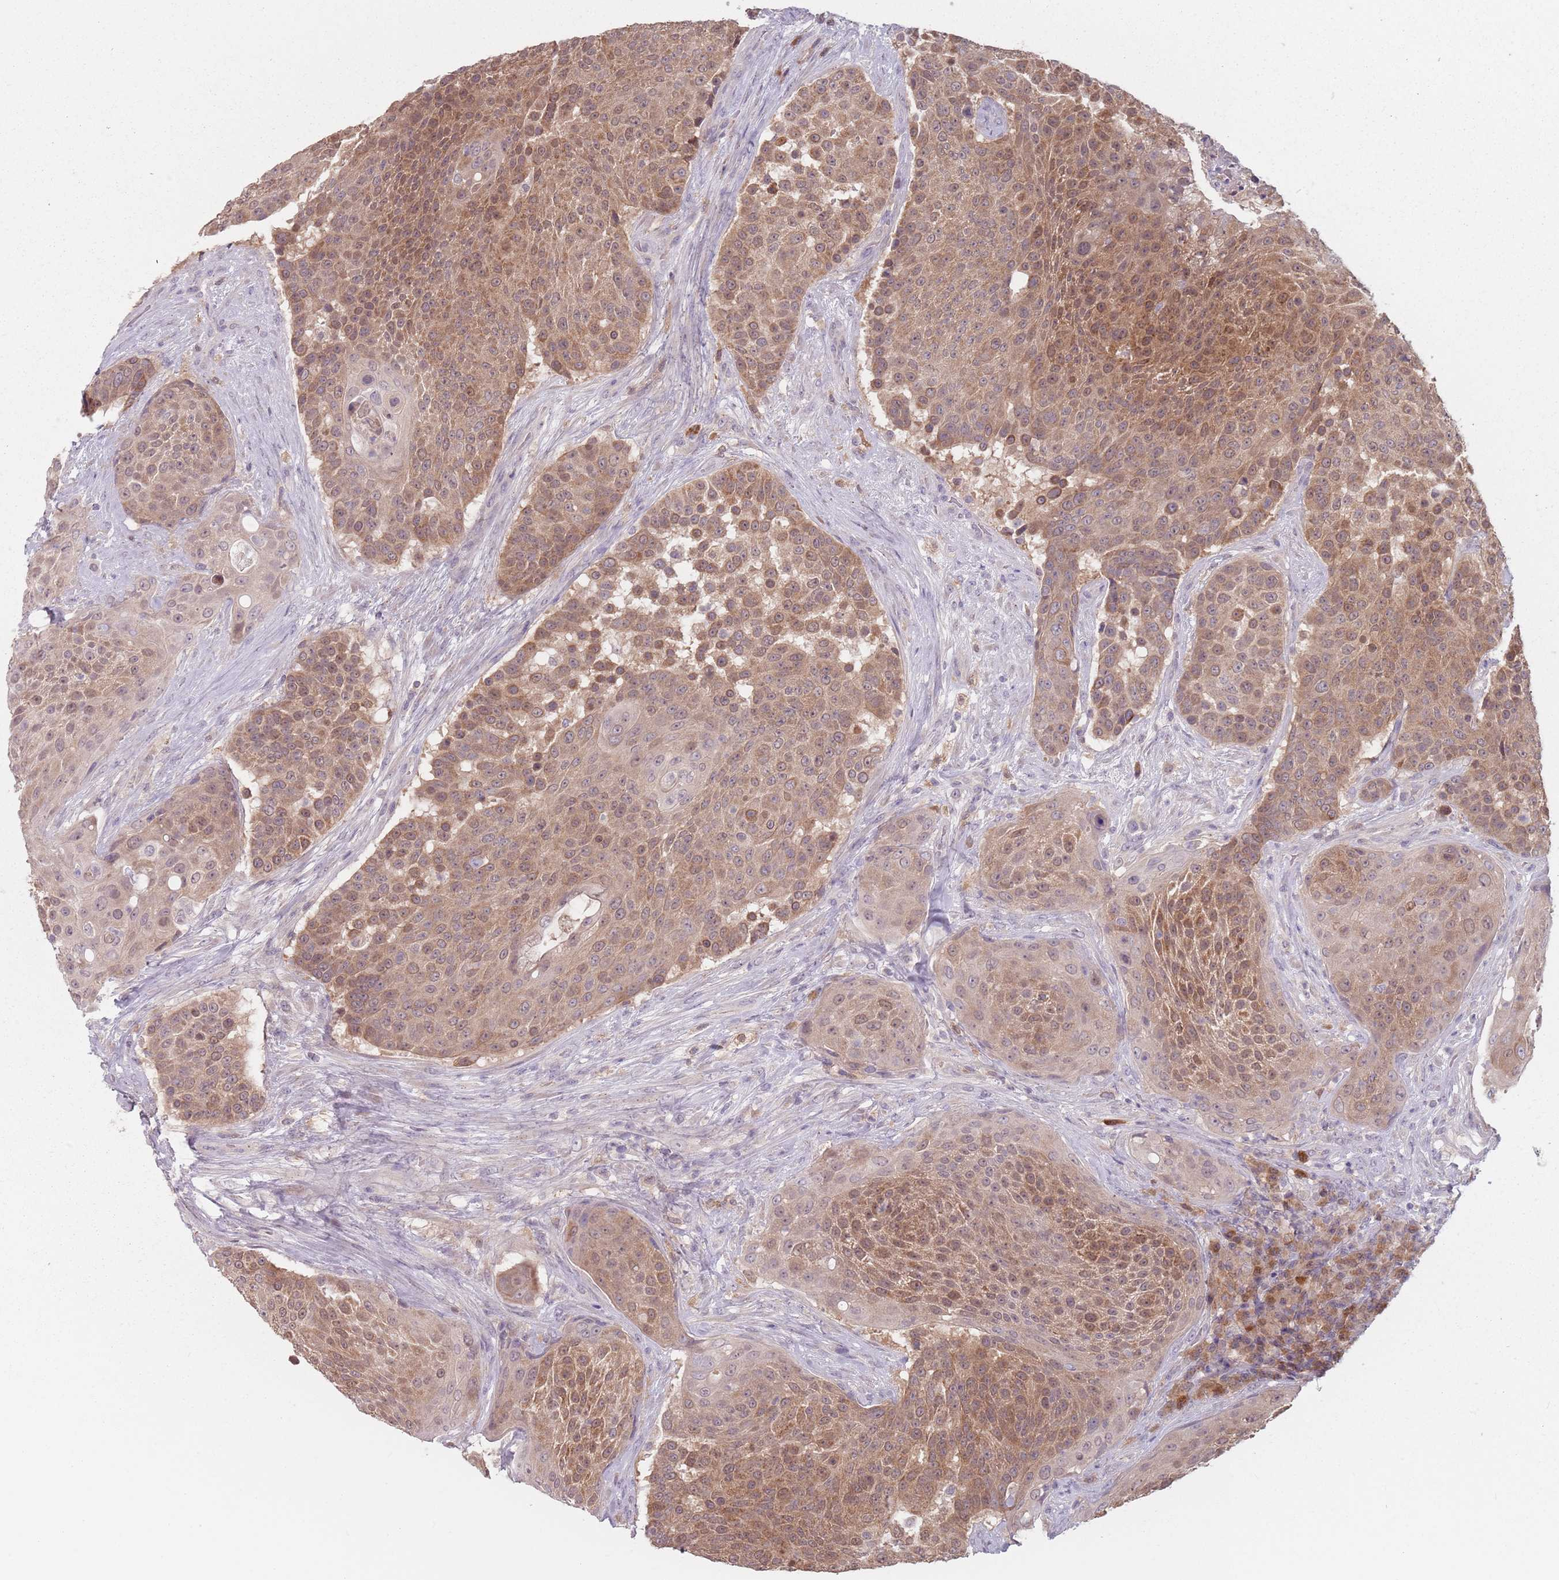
{"staining": {"intensity": "moderate", "quantity": ">75%", "location": "cytoplasmic/membranous,nuclear"}, "tissue": "urothelial cancer", "cell_type": "Tumor cells", "image_type": "cancer", "snomed": [{"axis": "morphology", "description": "Urothelial carcinoma, High grade"}, {"axis": "topography", "description": "Urinary bladder"}], "caption": "IHC (DAB (3,3'-diaminobenzidine)) staining of urothelial cancer displays moderate cytoplasmic/membranous and nuclear protein expression in approximately >75% of tumor cells.", "gene": "NAXE", "patient": {"sex": "female", "age": 63}}